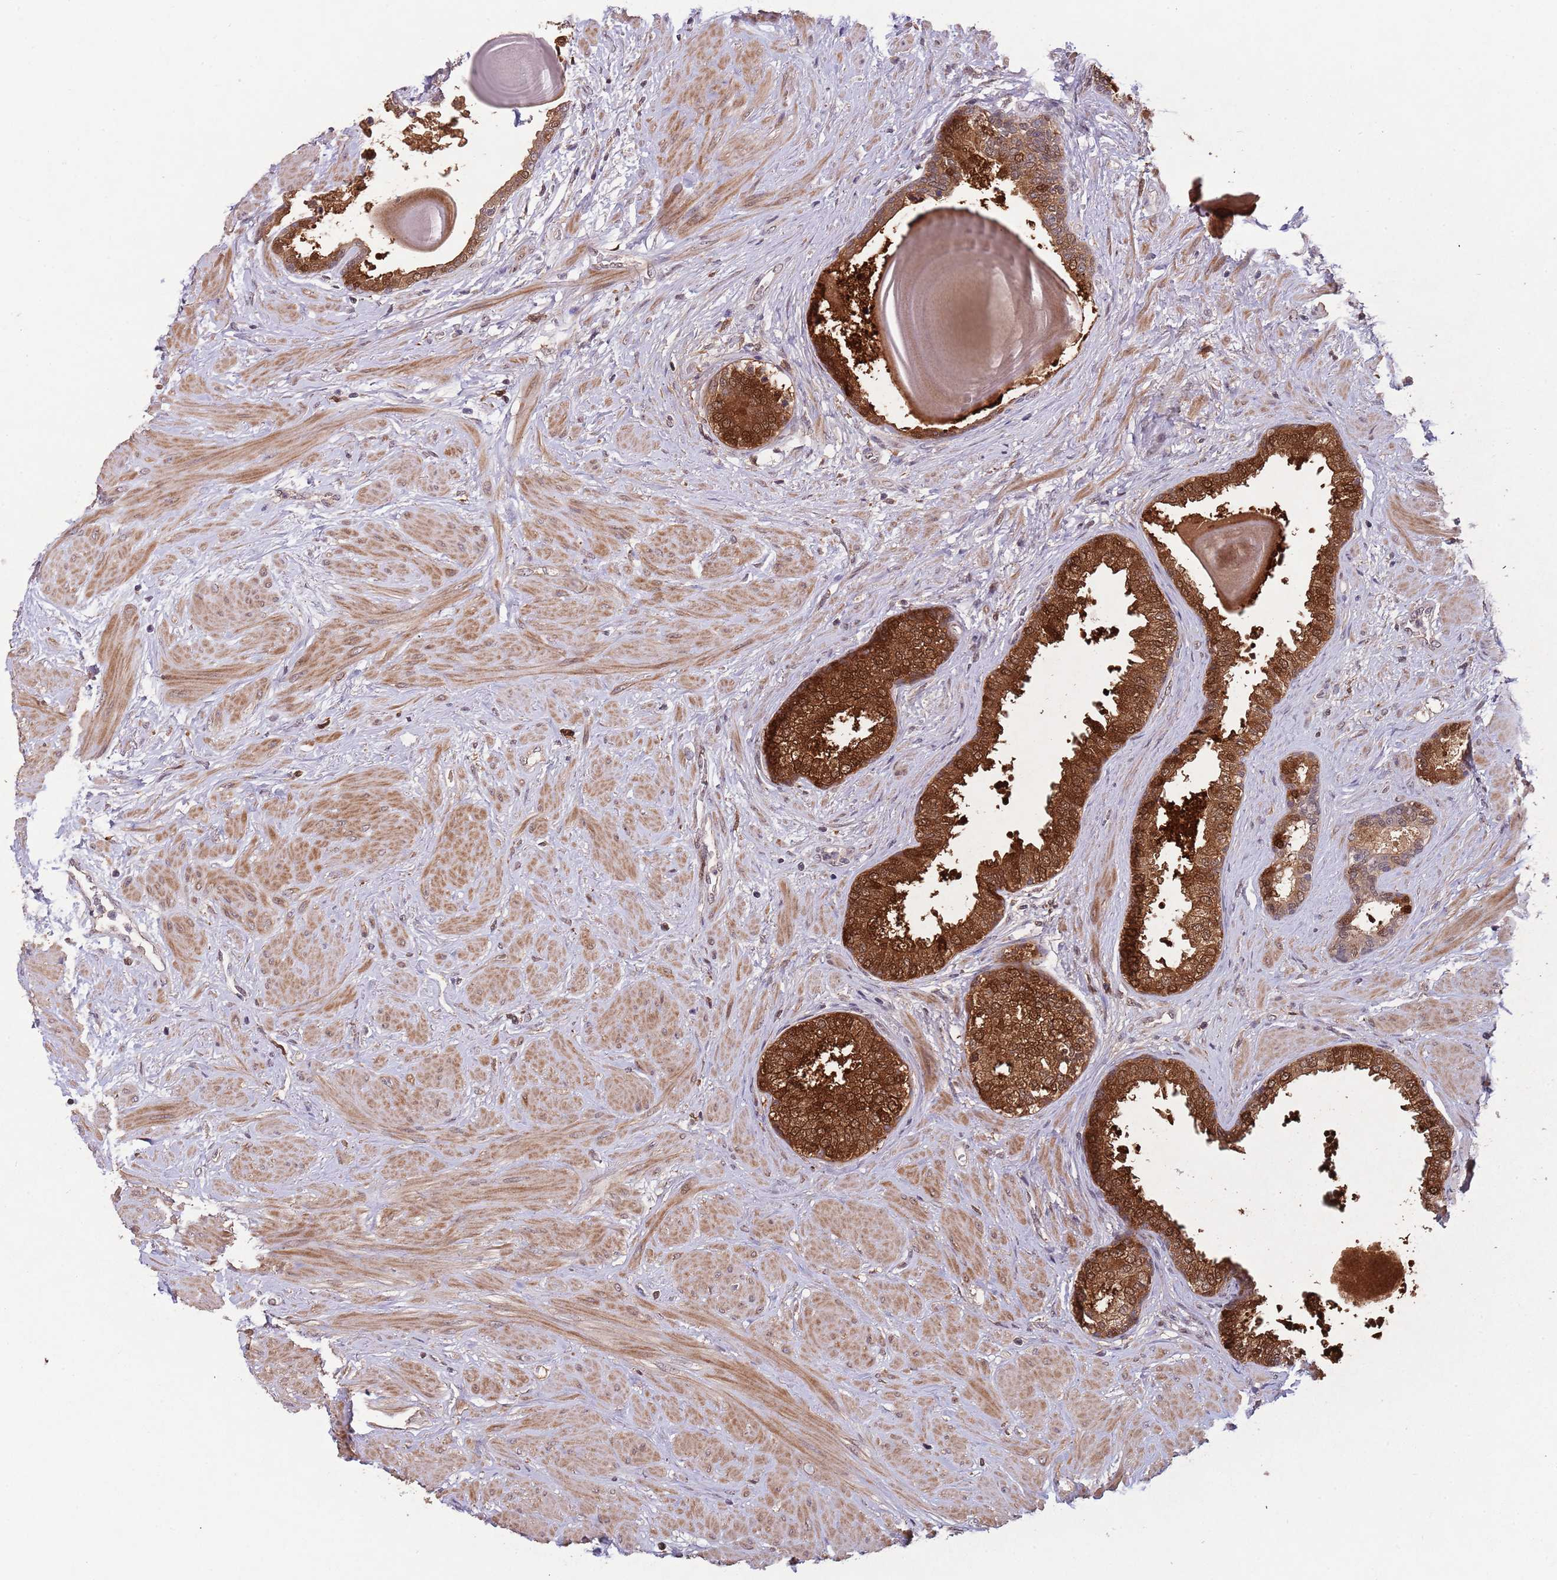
{"staining": {"intensity": "strong", "quantity": ">75%", "location": "cytoplasmic/membranous,nuclear"}, "tissue": "prostate", "cell_type": "Glandular cells", "image_type": "normal", "snomed": [{"axis": "morphology", "description": "Normal tissue, NOS"}, {"axis": "topography", "description": "Prostate"}], "caption": "DAB immunohistochemical staining of unremarkable human prostate shows strong cytoplasmic/membranous,nuclear protein staining in about >75% of glandular cells.", "gene": "ZNF639", "patient": {"sex": "male", "age": 48}}